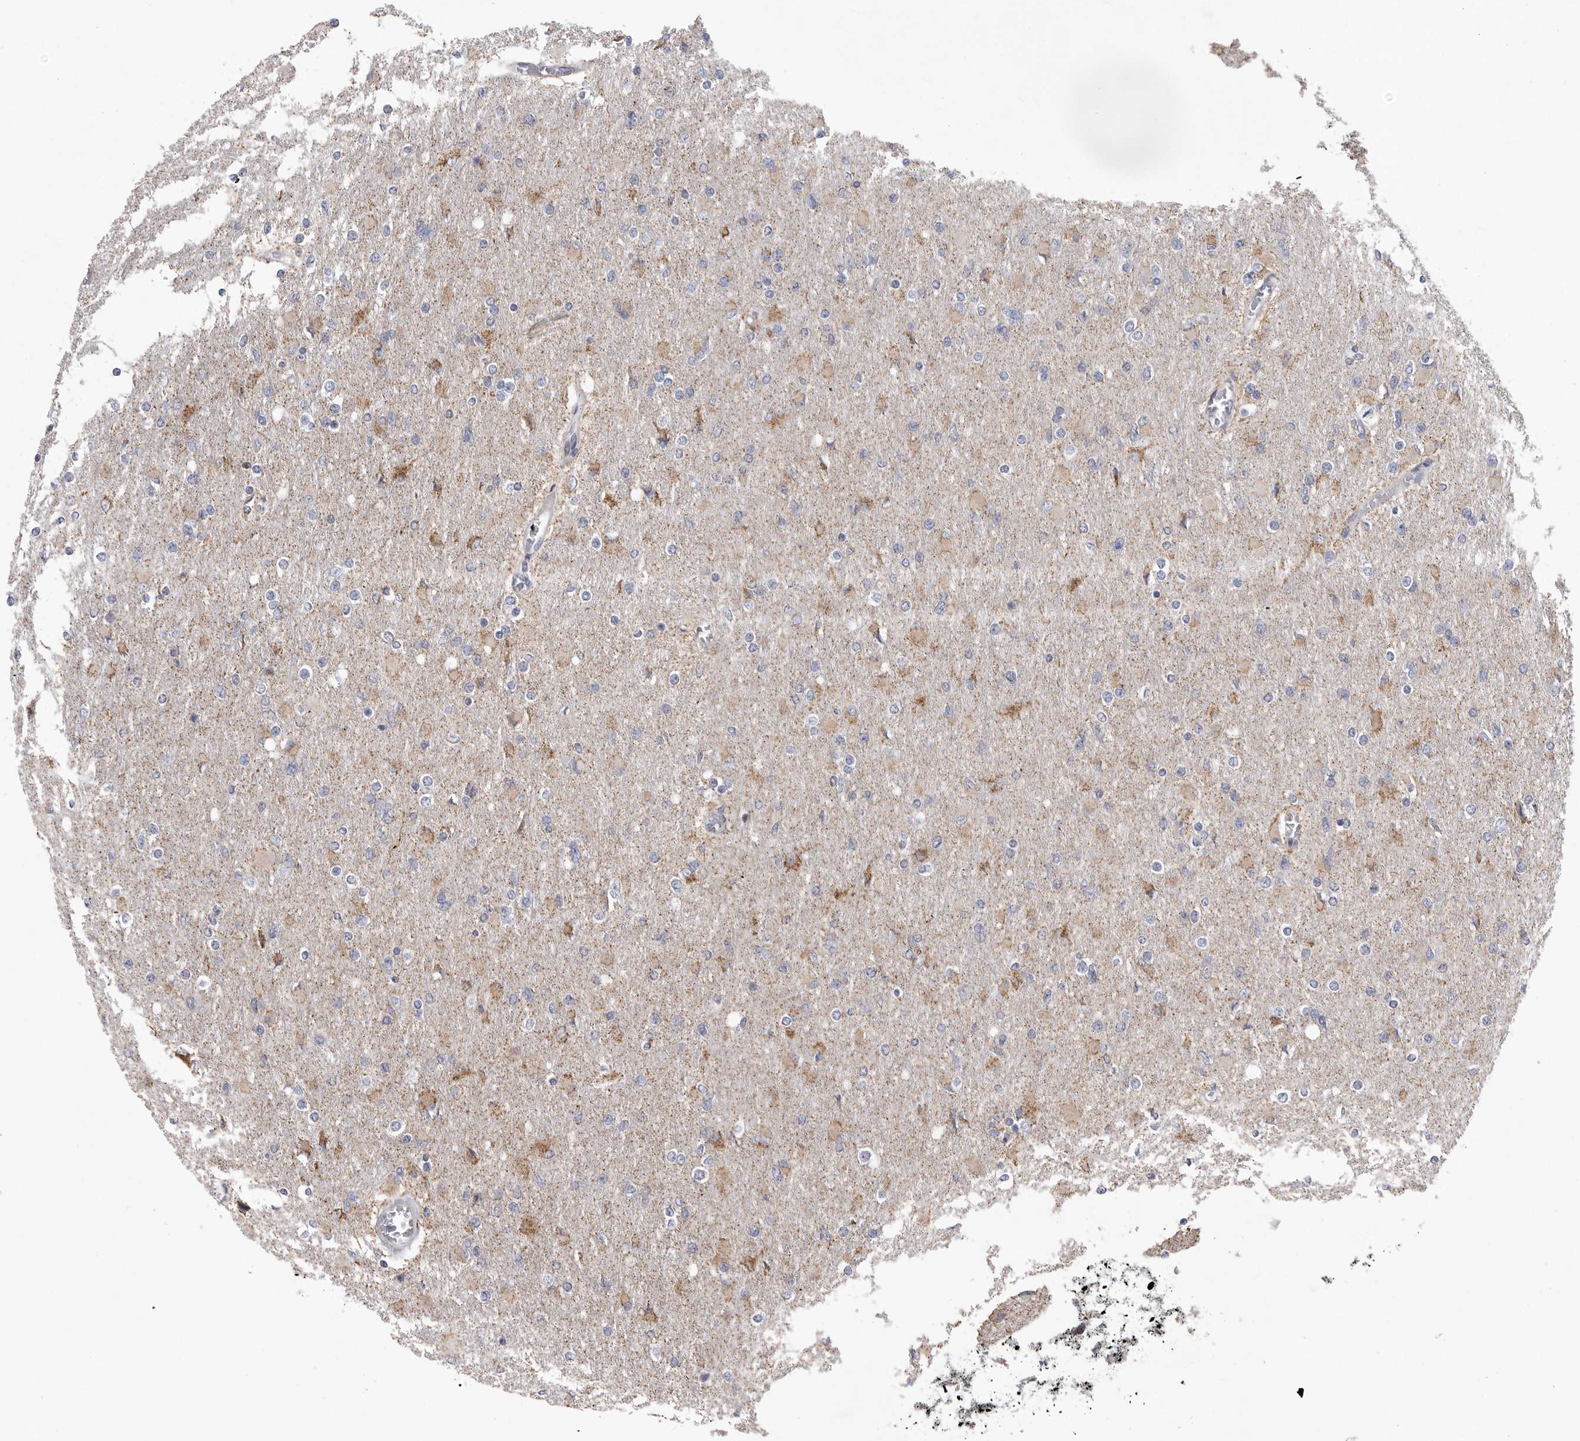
{"staining": {"intensity": "negative", "quantity": "none", "location": "none"}, "tissue": "glioma", "cell_type": "Tumor cells", "image_type": "cancer", "snomed": [{"axis": "morphology", "description": "Glioma, malignant, High grade"}, {"axis": "topography", "description": "Cerebral cortex"}], "caption": "DAB (3,3'-diaminobenzidine) immunohistochemical staining of human glioma shows no significant positivity in tumor cells. (Stains: DAB (3,3'-diaminobenzidine) IHC with hematoxylin counter stain, Microscopy: brightfield microscopy at high magnification).", "gene": "MPZL1", "patient": {"sex": "female", "age": 36}}